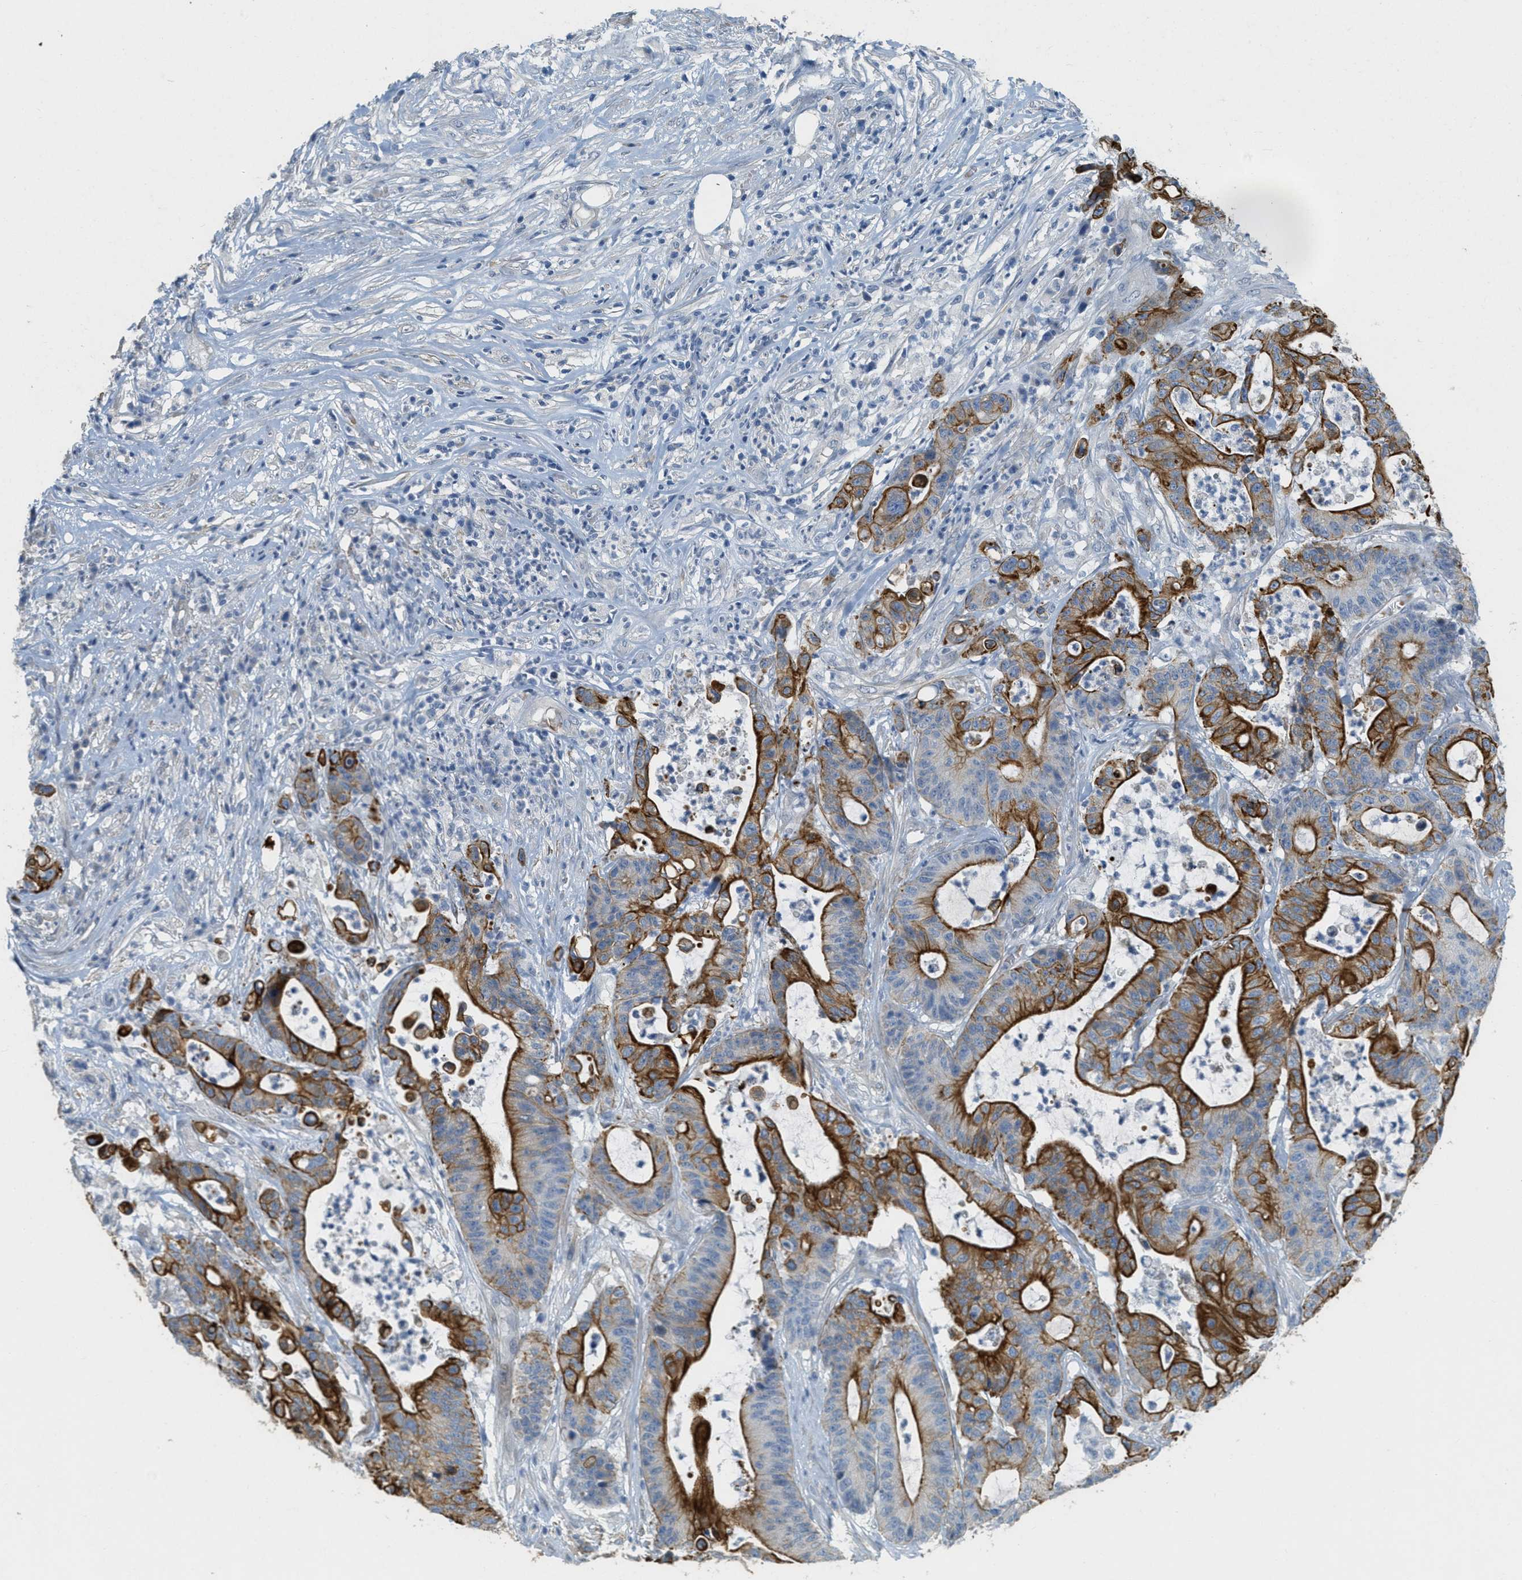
{"staining": {"intensity": "strong", "quantity": ">75%", "location": "cytoplasmic/membranous"}, "tissue": "colorectal cancer", "cell_type": "Tumor cells", "image_type": "cancer", "snomed": [{"axis": "morphology", "description": "Adenocarcinoma, NOS"}, {"axis": "topography", "description": "Colon"}], "caption": "Protein analysis of colorectal cancer tissue exhibits strong cytoplasmic/membranous positivity in approximately >75% of tumor cells.", "gene": "MRS2", "patient": {"sex": "female", "age": 84}}